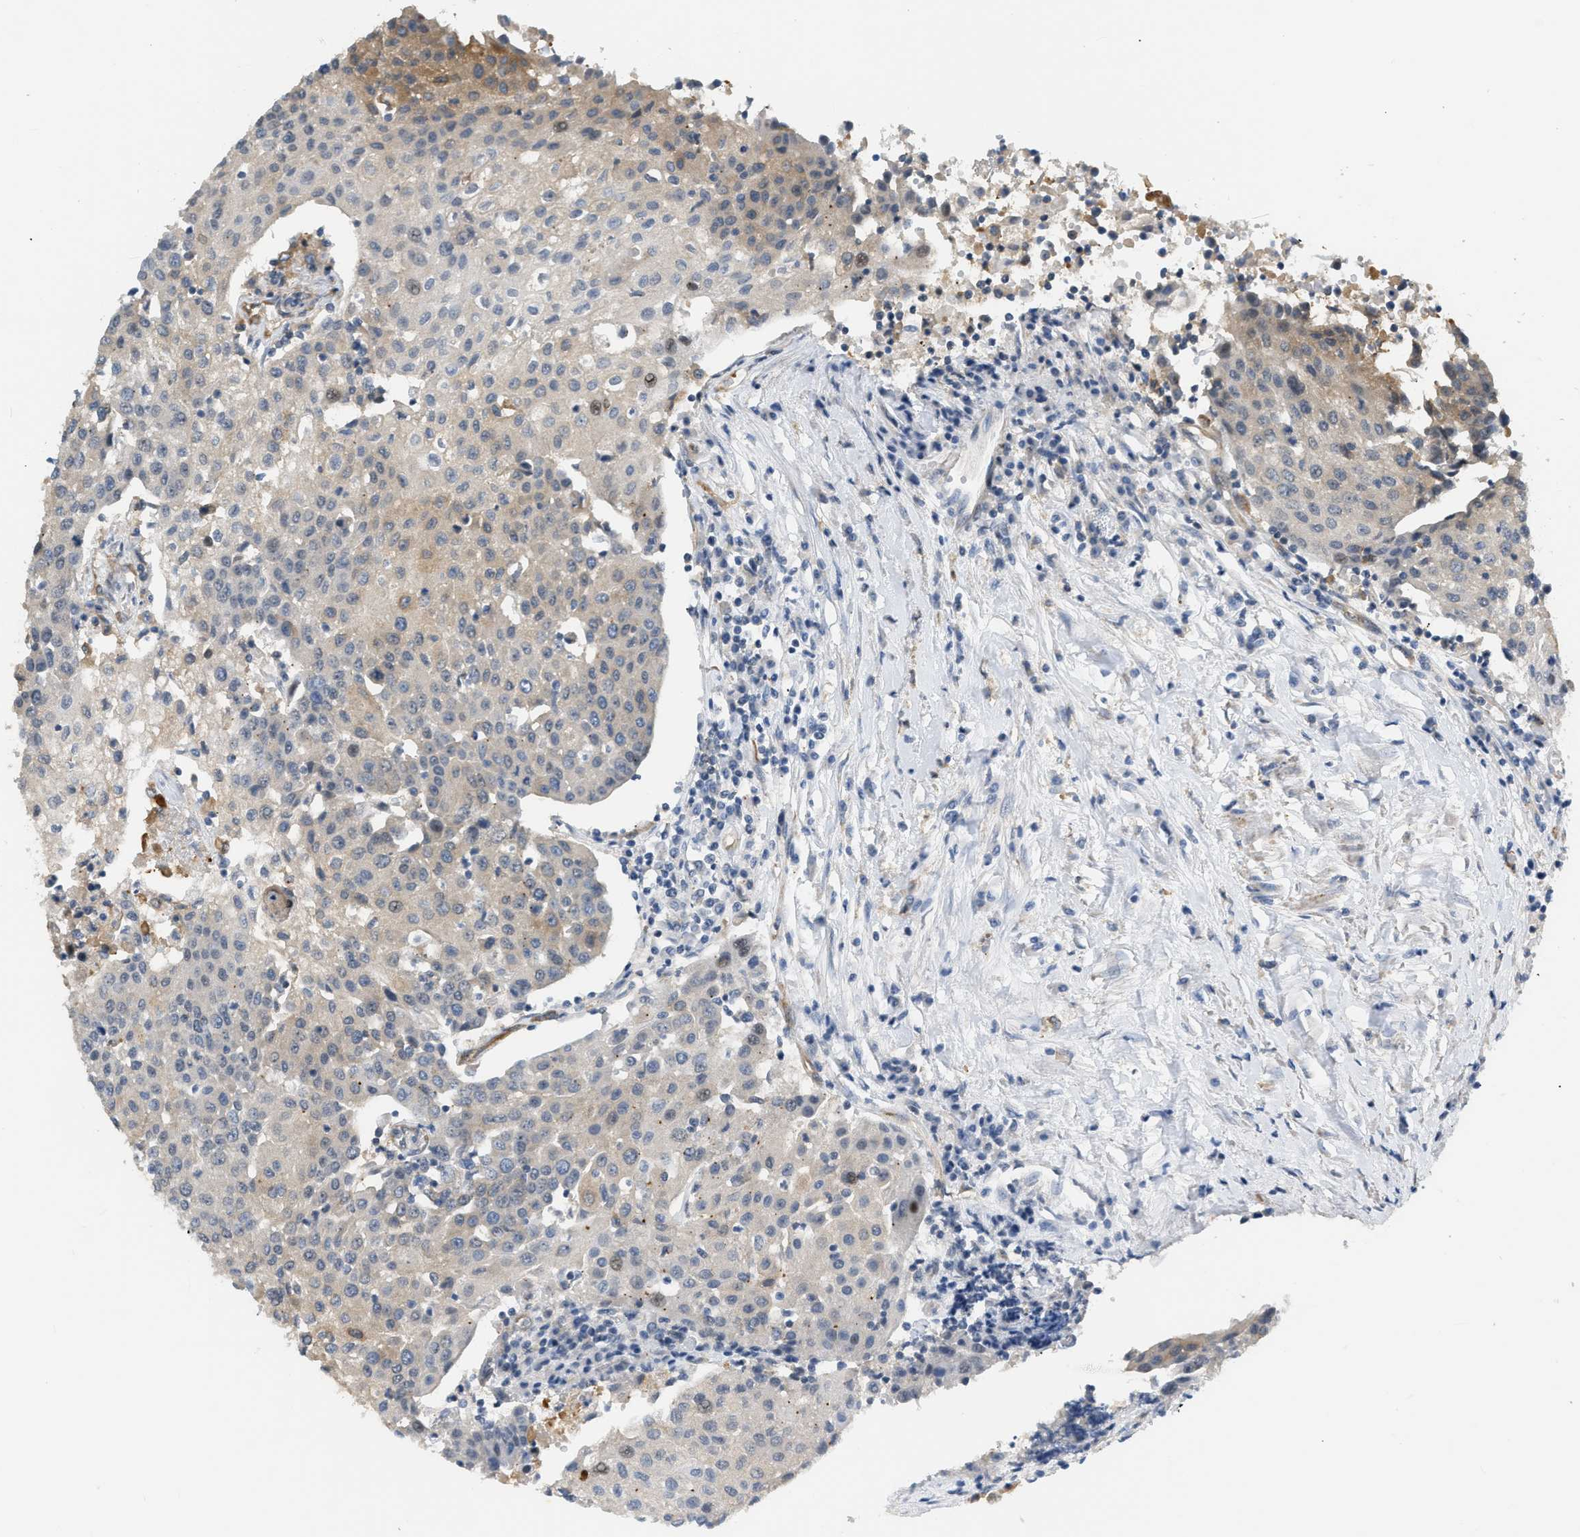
{"staining": {"intensity": "moderate", "quantity": "<25%", "location": "cytoplasmic/membranous"}, "tissue": "urothelial cancer", "cell_type": "Tumor cells", "image_type": "cancer", "snomed": [{"axis": "morphology", "description": "Urothelial carcinoma, High grade"}, {"axis": "topography", "description": "Urinary bladder"}], "caption": "Tumor cells show low levels of moderate cytoplasmic/membranous expression in approximately <25% of cells in human urothelial cancer.", "gene": "ZNF408", "patient": {"sex": "female", "age": 85}}